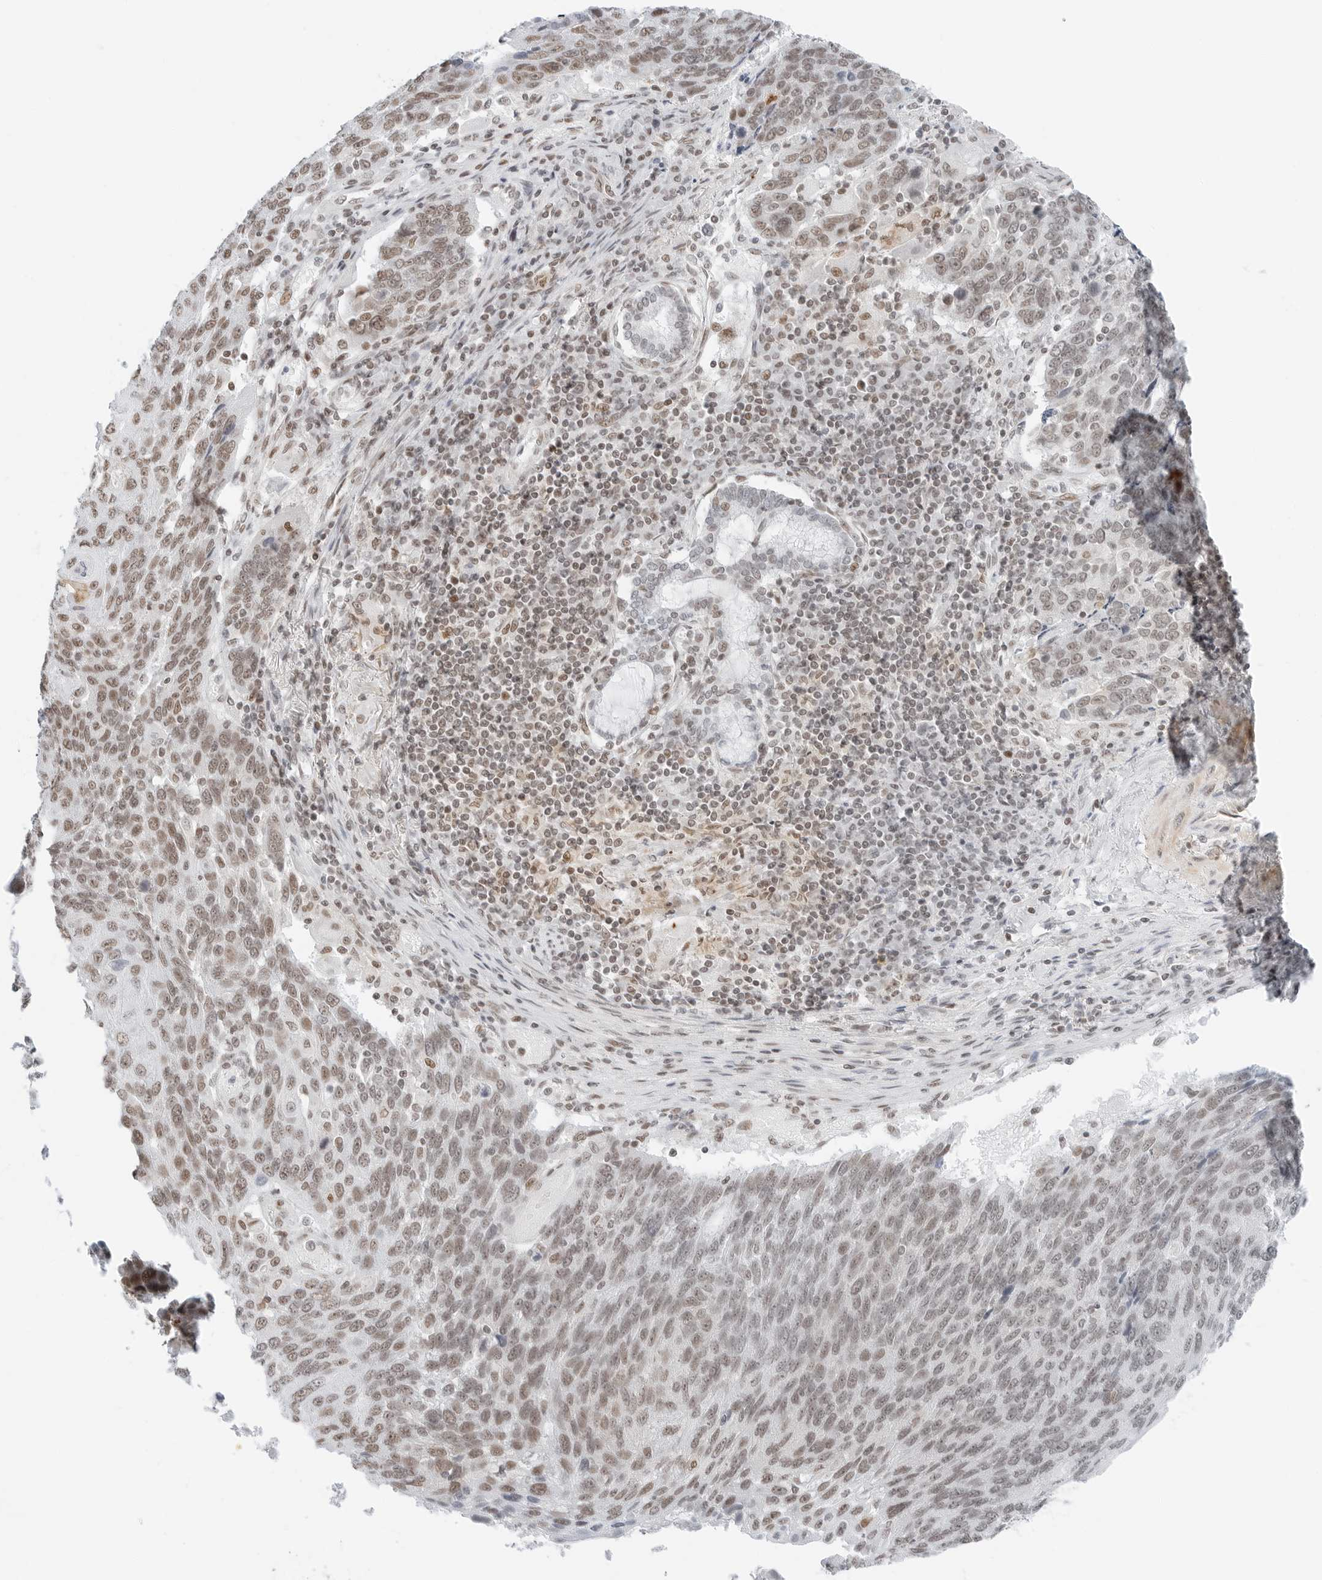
{"staining": {"intensity": "weak", "quantity": ">75%", "location": "nuclear"}, "tissue": "lung cancer", "cell_type": "Tumor cells", "image_type": "cancer", "snomed": [{"axis": "morphology", "description": "Squamous cell carcinoma, NOS"}, {"axis": "topography", "description": "Lung"}], "caption": "Immunohistochemistry image of neoplastic tissue: lung cancer (squamous cell carcinoma) stained using IHC demonstrates low levels of weak protein expression localized specifically in the nuclear of tumor cells, appearing as a nuclear brown color.", "gene": "CRTC2", "patient": {"sex": "male", "age": 66}}